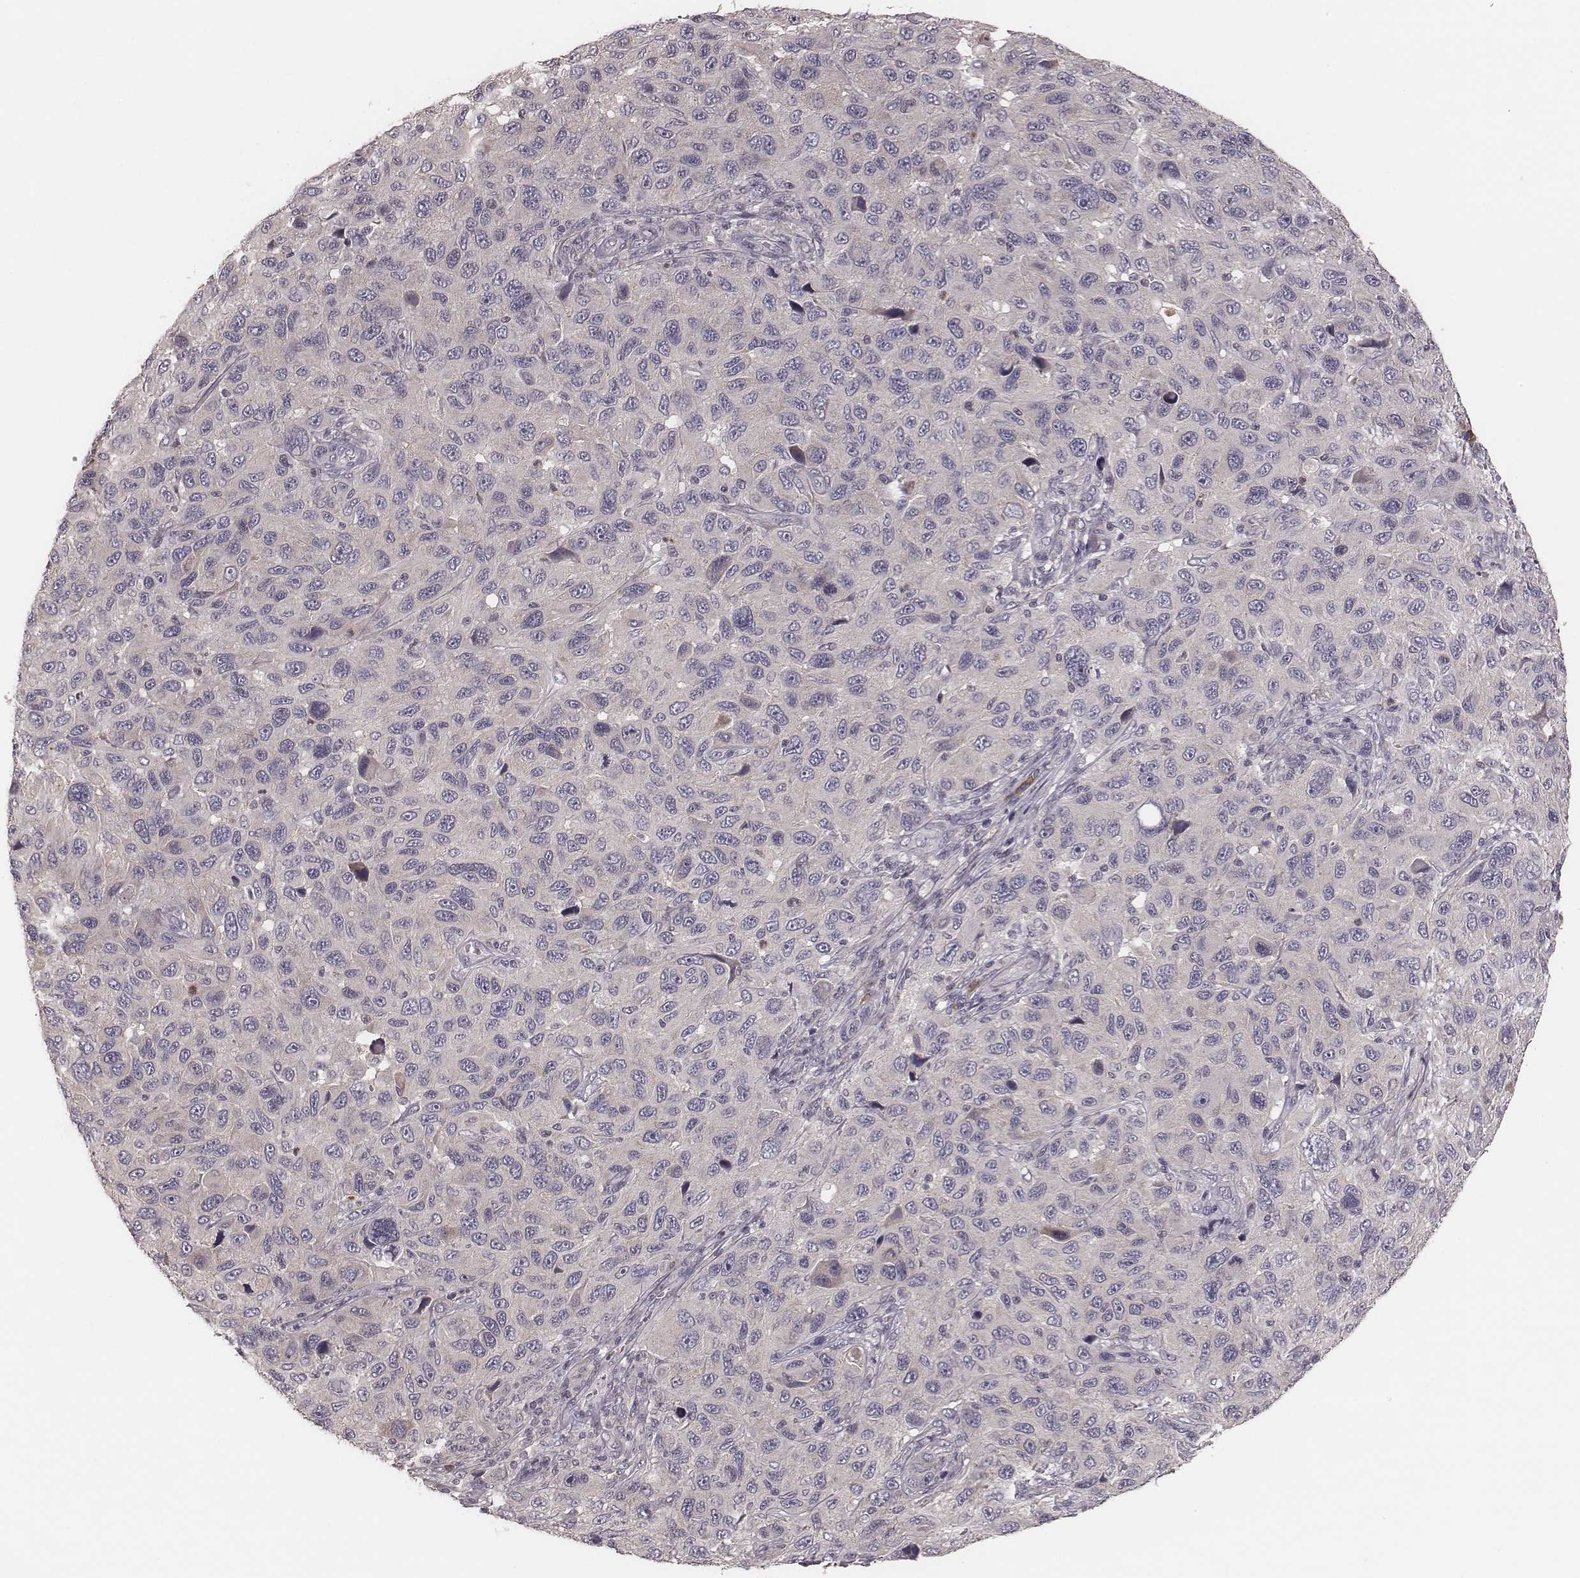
{"staining": {"intensity": "negative", "quantity": "none", "location": "none"}, "tissue": "melanoma", "cell_type": "Tumor cells", "image_type": "cancer", "snomed": [{"axis": "morphology", "description": "Malignant melanoma, NOS"}, {"axis": "topography", "description": "Skin"}], "caption": "Protein analysis of melanoma exhibits no significant positivity in tumor cells.", "gene": "P2RX5", "patient": {"sex": "male", "age": 53}}